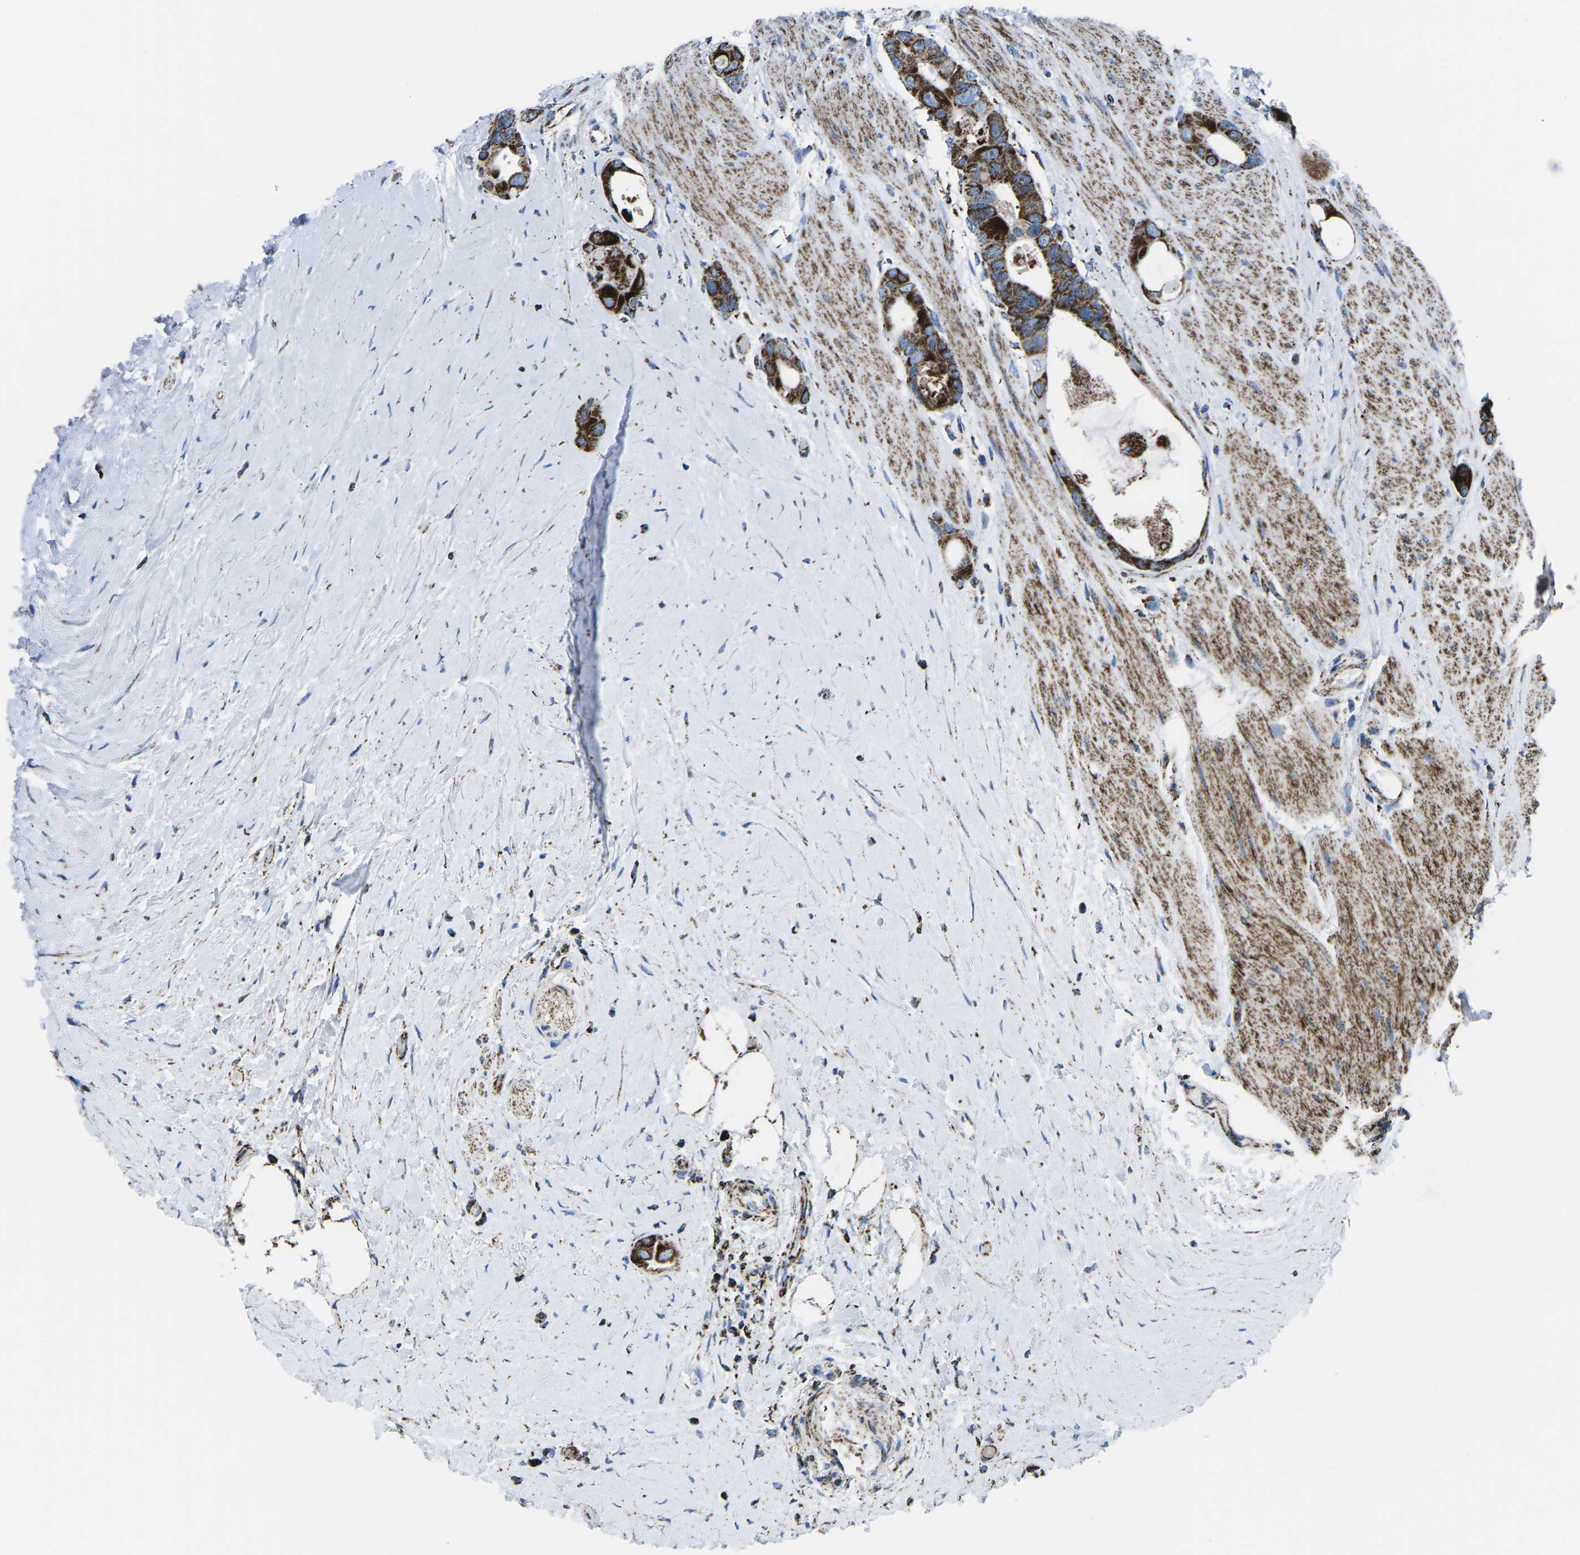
{"staining": {"intensity": "strong", "quantity": ">75%", "location": "cytoplasmic/membranous"}, "tissue": "colorectal cancer", "cell_type": "Tumor cells", "image_type": "cancer", "snomed": [{"axis": "morphology", "description": "Adenocarcinoma, NOS"}, {"axis": "topography", "description": "Rectum"}], "caption": "Immunohistochemical staining of human colorectal adenocarcinoma demonstrates high levels of strong cytoplasmic/membranous positivity in approximately >75% of tumor cells.", "gene": "MT-CO2", "patient": {"sex": "male", "age": 51}}